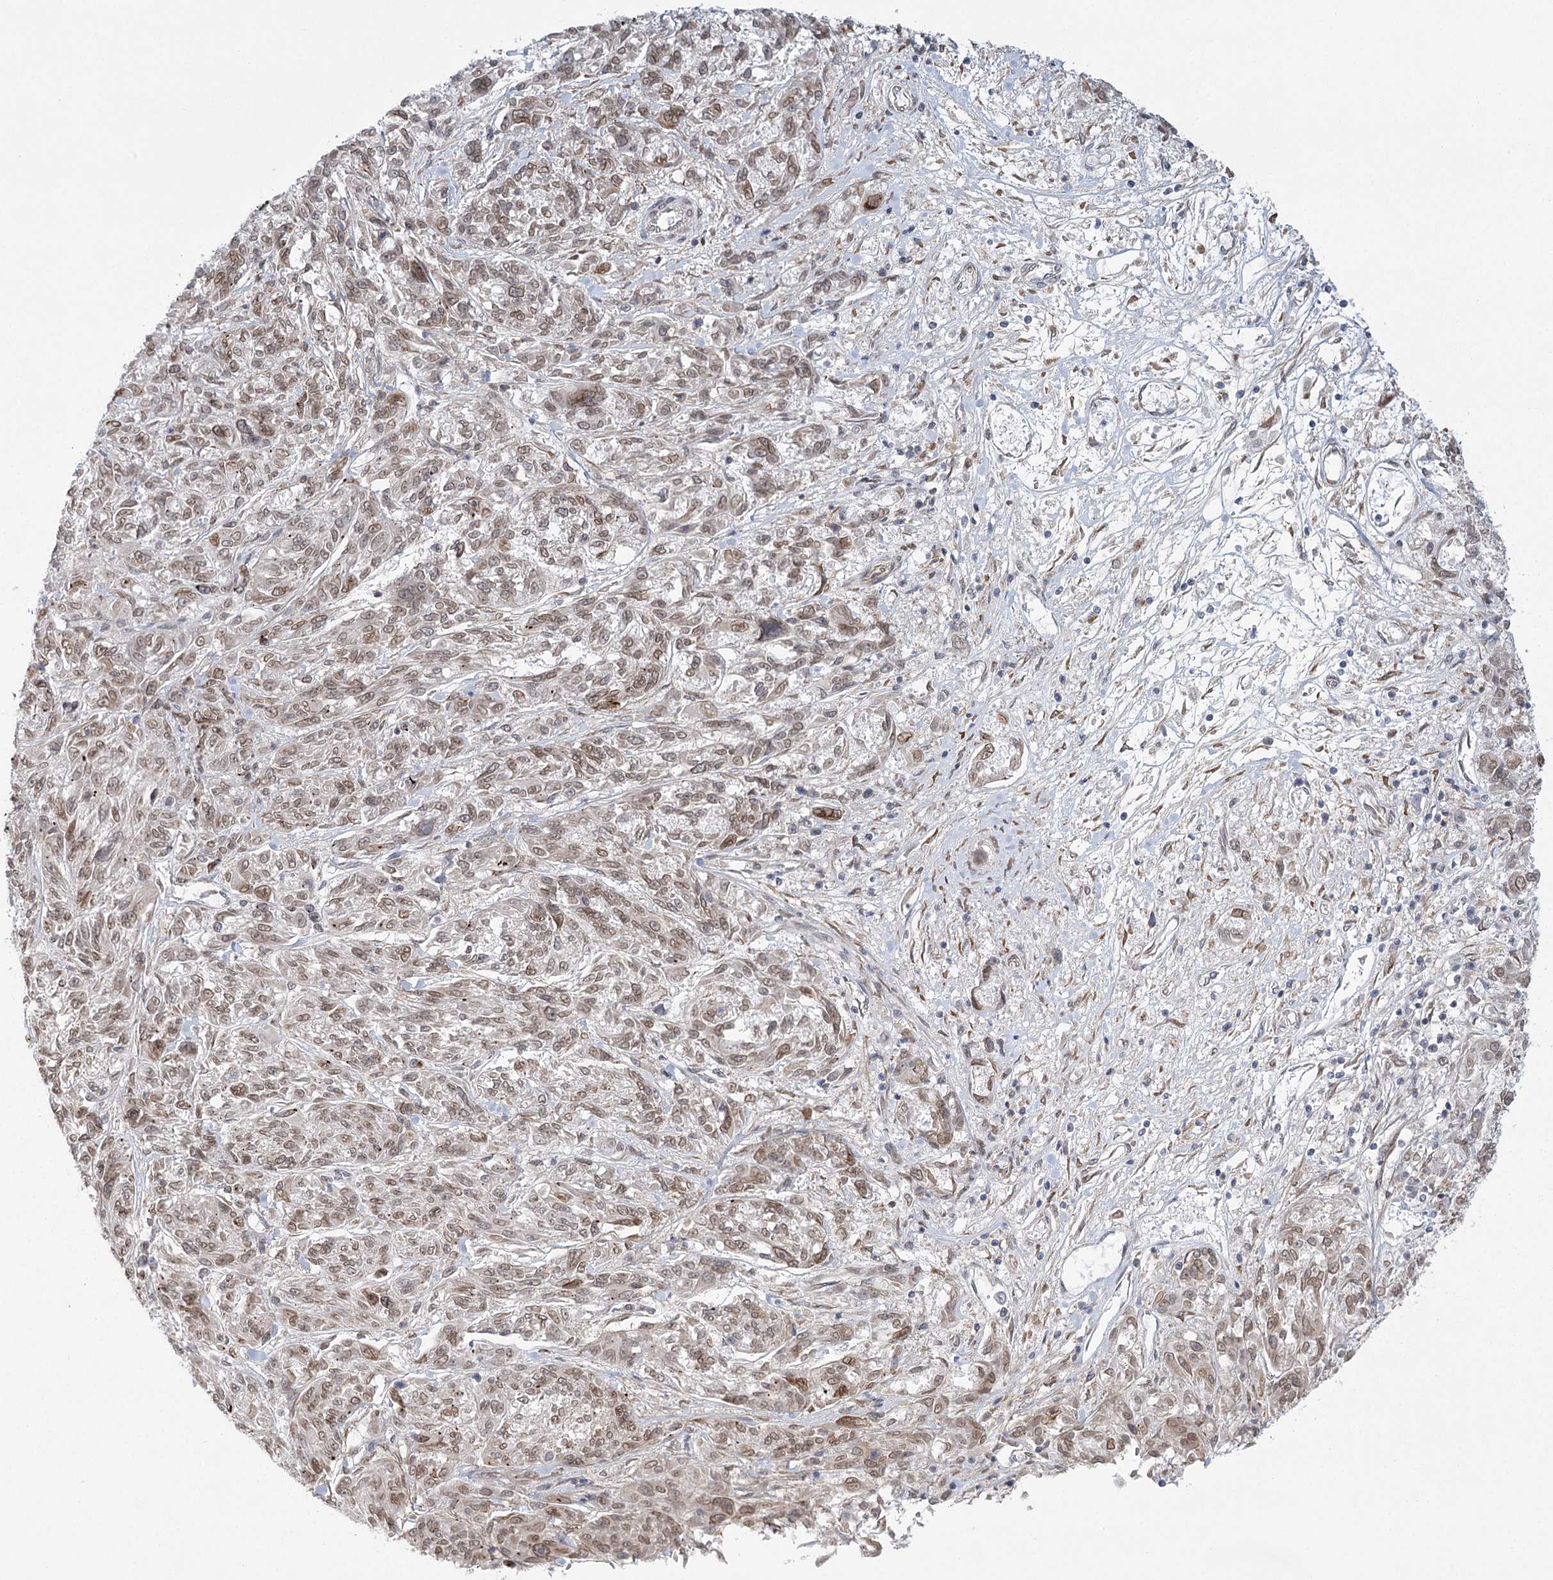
{"staining": {"intensity": "weak", "quantity": ">75%", "location": "nuclear"}, "tissue": "melanoma", "cell_type": "Tumor cells", "image_type": "cancer", "snomed": [{"axis": "morphology", "description": "Malignant melanoma, NOS"}, {"axis": "topography", "description": "Skin"}], "caption": "Melanoma stained with a protein marker exhibits weak staining in tumor cells.", "gene": "MED28", "patient": {"sex": "male", "age": 53}}